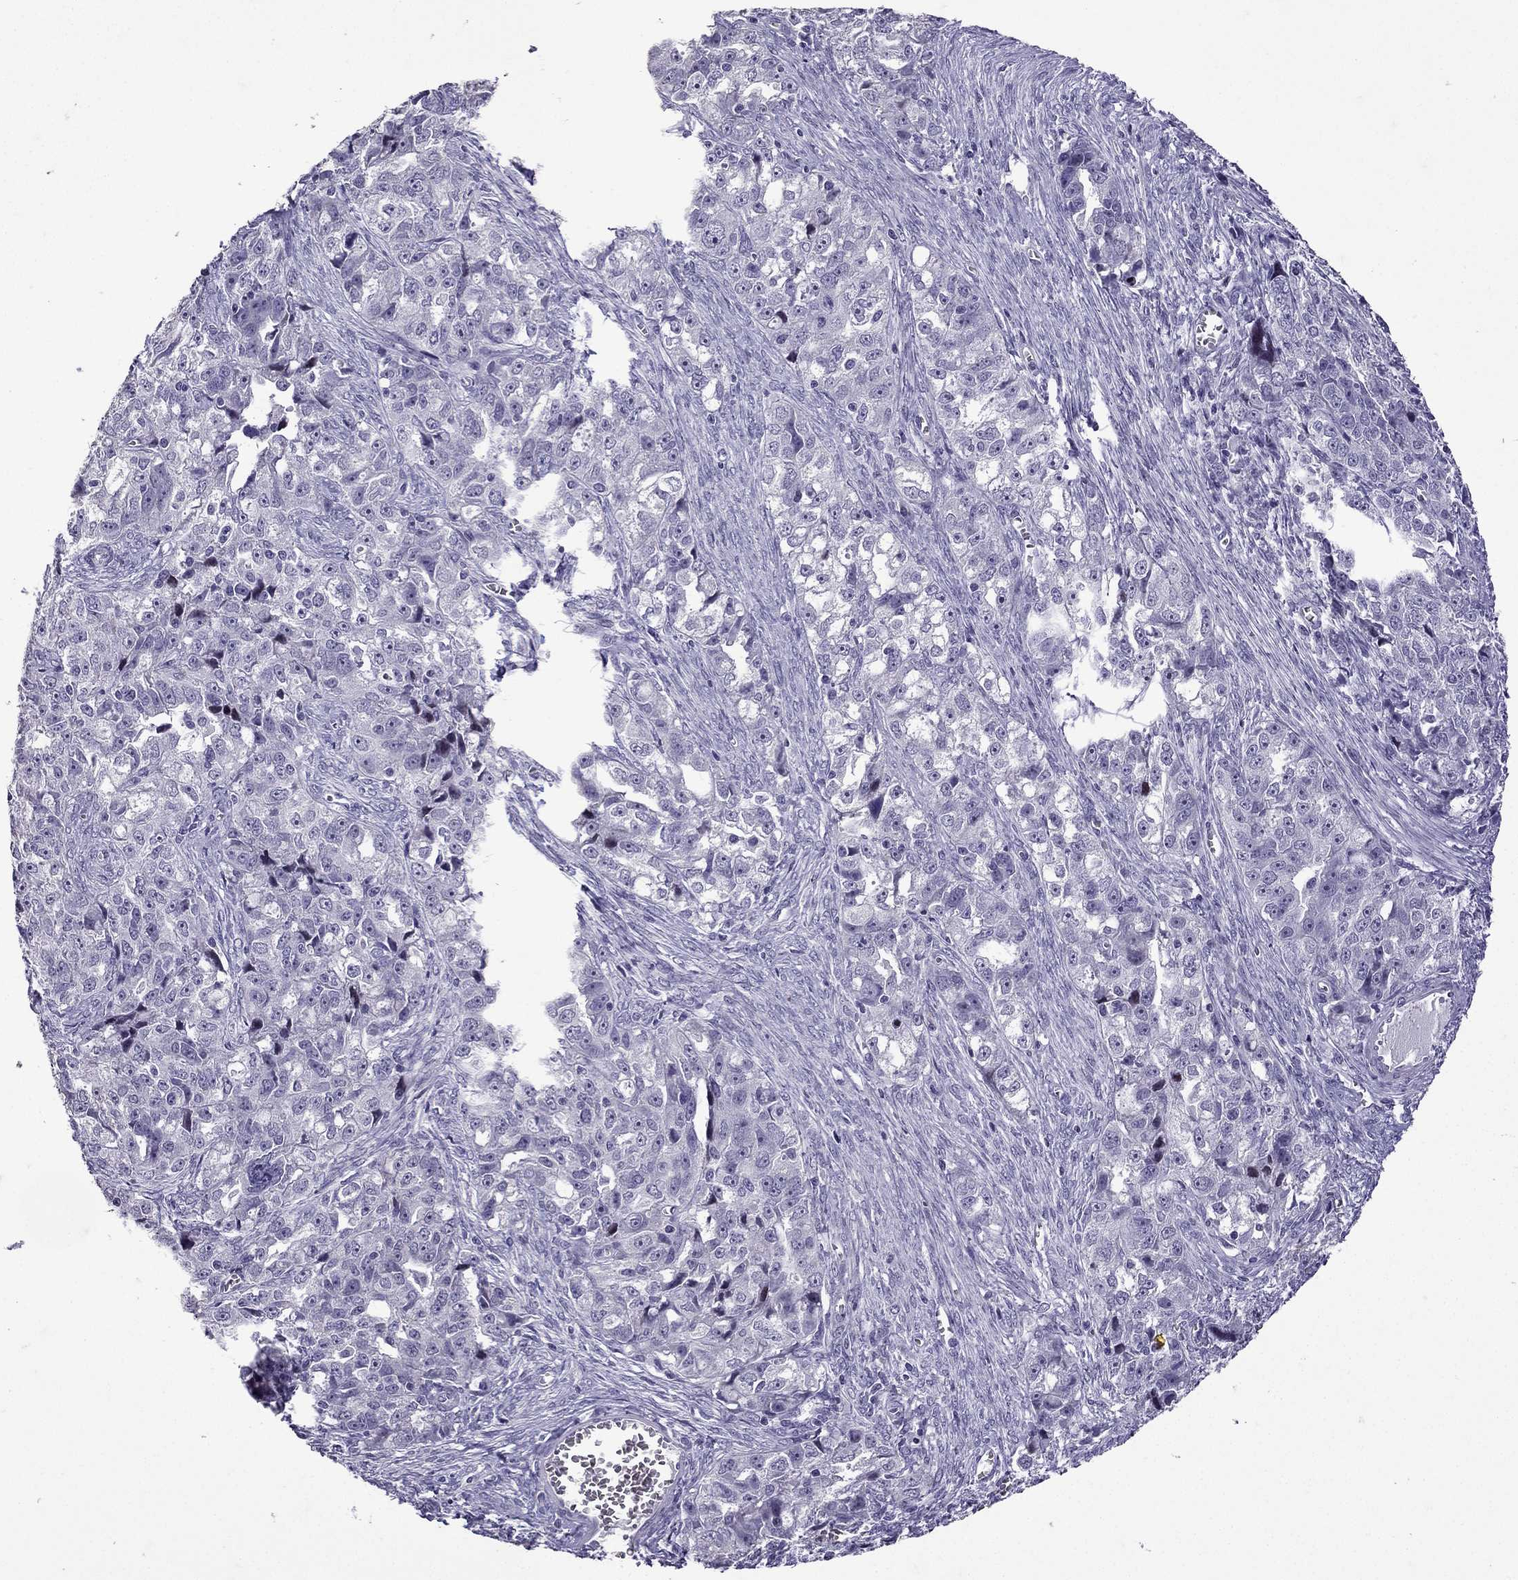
{"staining": {"intensity": "negative", "quantity": "none", "location": "none"}, "tissue": "ovarian cancer", "cell_type": "Tumor cells", "image_type": "cancer", "snomed": [{"axis": "morphology", "description": "Cystadenocarcinoma, serous, NOS"}, {"axis": "topography", "description": "Ovary"}], "caption": "Tumor cells are negative for brown protein staining in ovarian cancer (serous cystadenocarcinoma).", "gene": "TTN", "patient": {"sex": "female", "age": 51}}